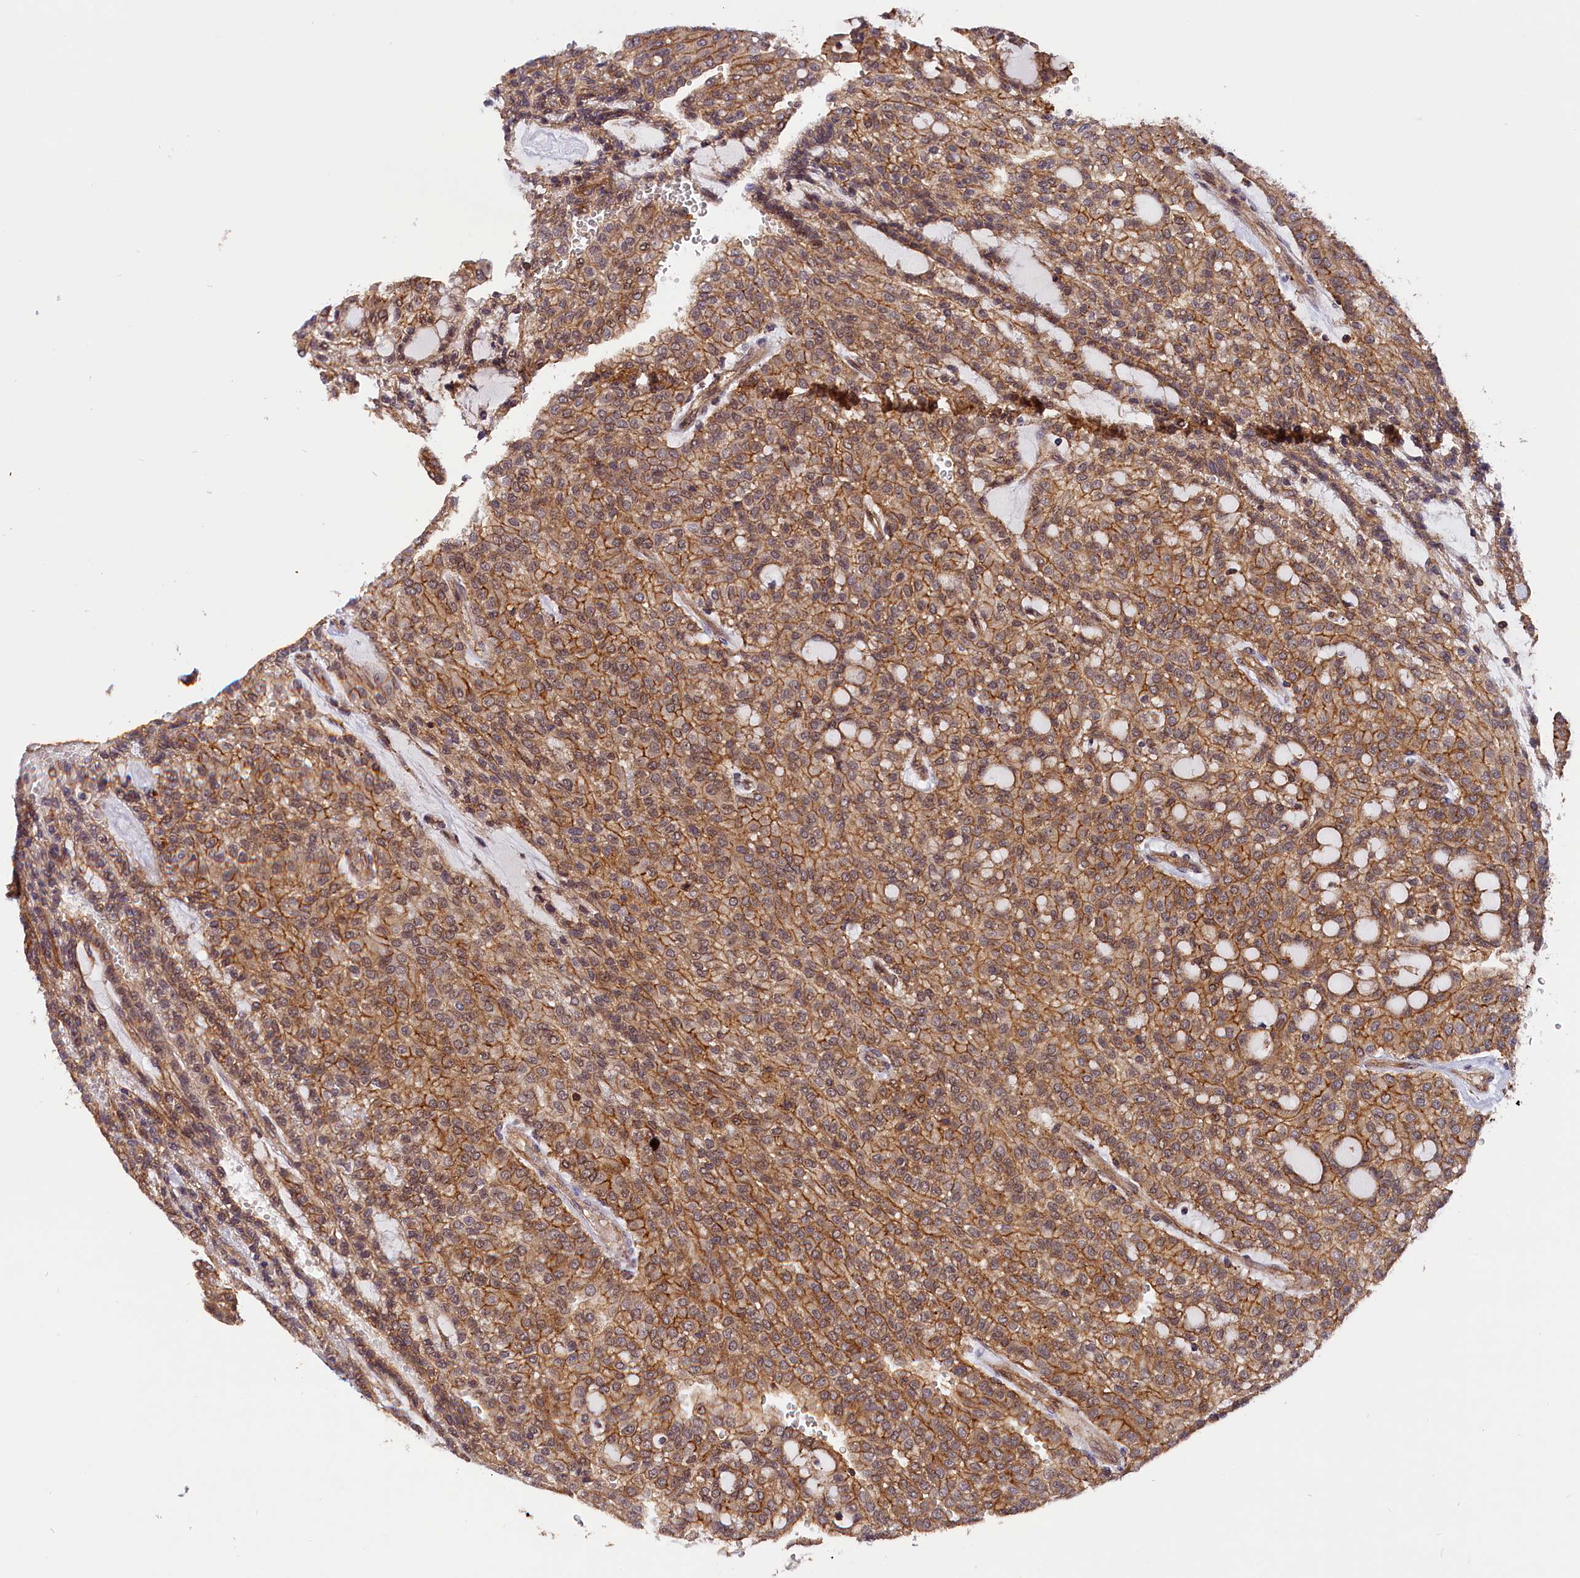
{"staining": {"intensity": "moderate", "quantity": ">75%", "location": "cytoplasmic/membranous"}, "tissue": "renal cancer", "cell_type": "Tumor cells", "image_type": "cancer", "snomed": [{"axis": "morphology", "description": "Adenocarcinoma, NOS"}, {"axis": "topography", "description": "Kidney"}], "caption": "DAB immunohistochemical staining of human renal cancer exhibits moderate cytoplasmic/membranous protein expression in about >75% of tumor cells. (DAB IHC with brightfield microscopy, high magnification).", "gene": "IST1", "patient": {"sex": "male", "age": 63}}